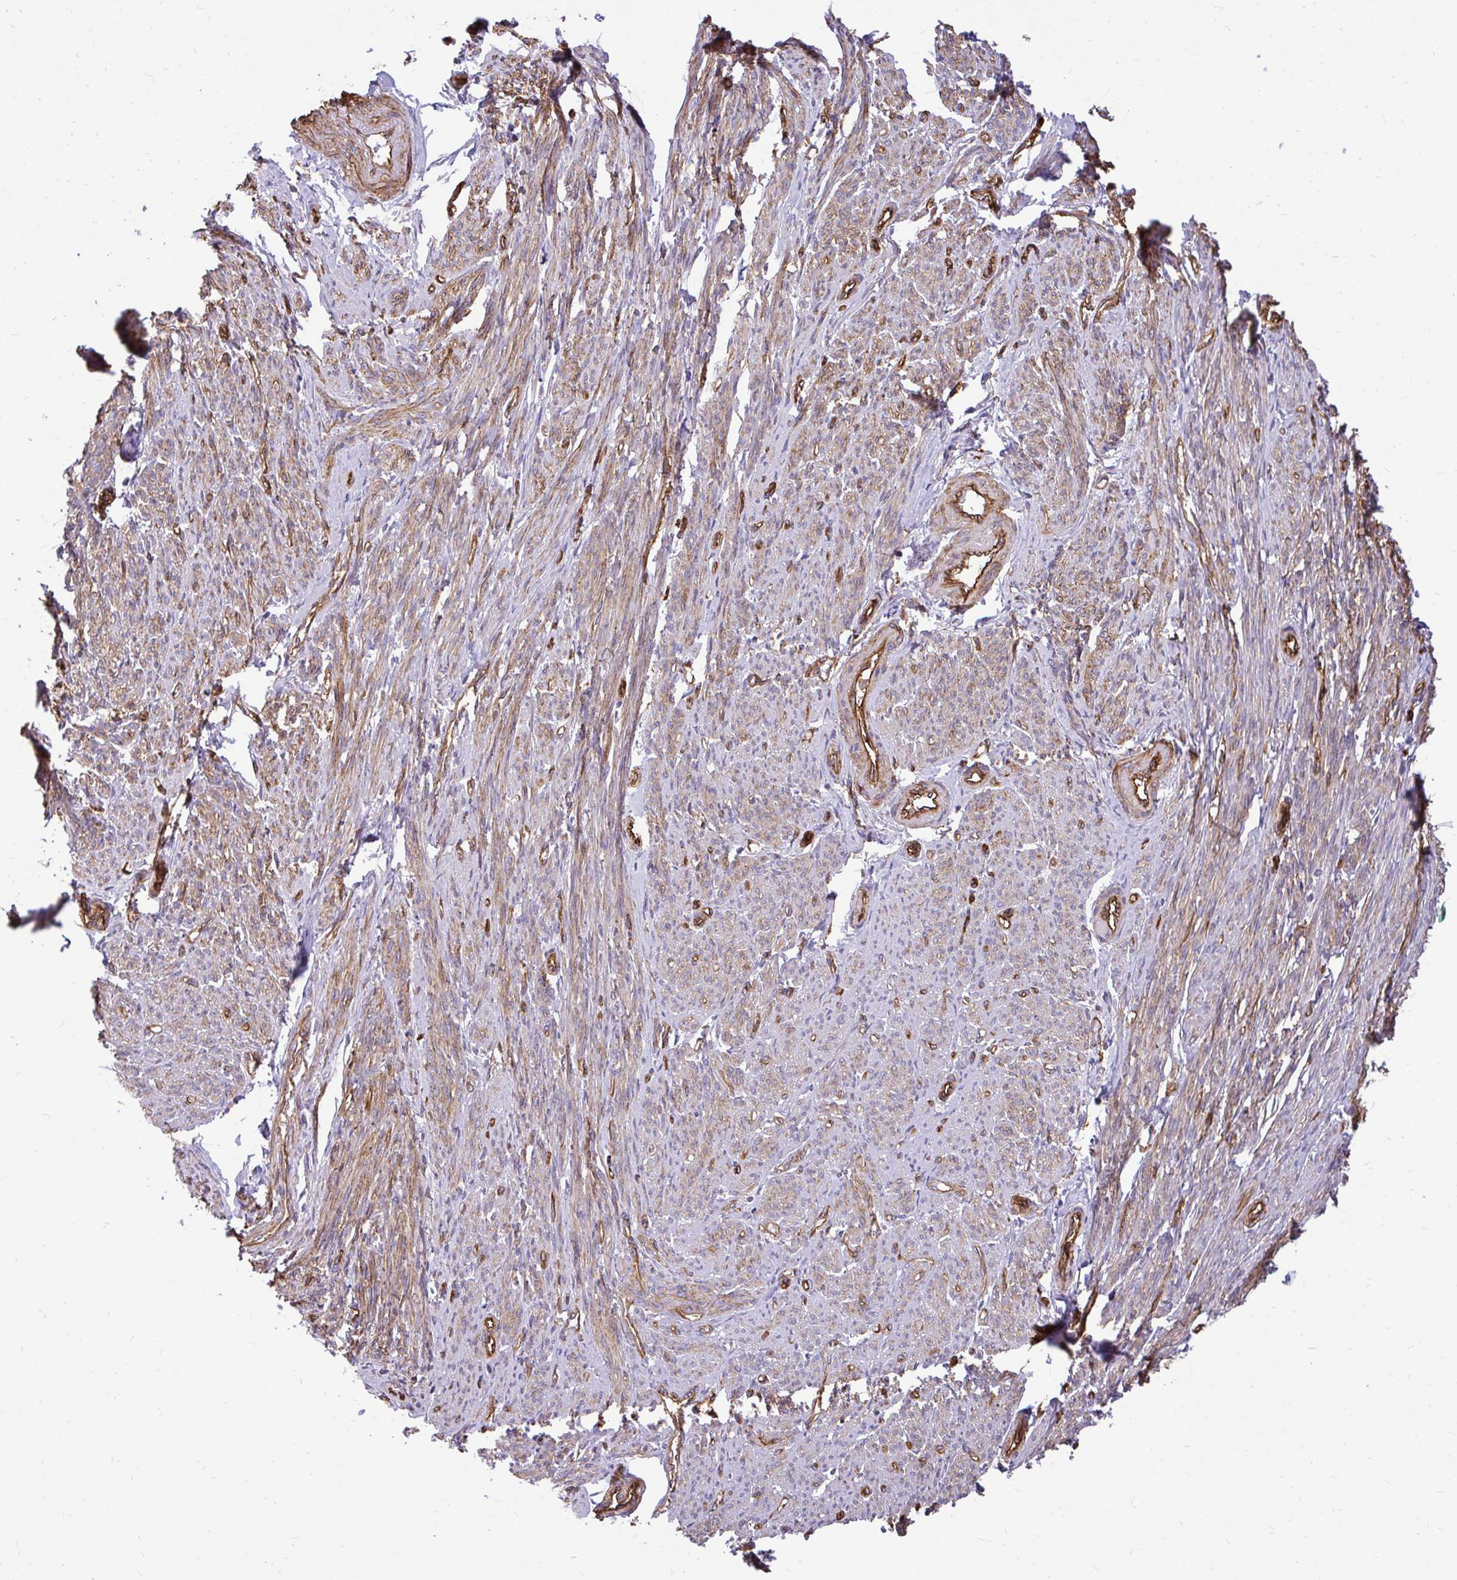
{"staining": {"intensity": "moderate", "quantity": "25%-75%", "location": "cytoplasmic/membranous"}, "tissue": "smooth muscle", "cell_type": "Smooth muscle cells", "image_type": "normal", "snomed": [{"axis": "morphology", "description": "Normal tissue, NOS"}, {"axis": "topography", "description": "Smooth muscle"}], "caption": "IHC (DAB) staining of unremarkable smooth muscle shows moderate cytoplasmic/membranous protein staining in approximately 25%-75% of smooth muscle cells. The protein is stained brown, and the nuclei are stained in blue (DAB (3,3'-diaminobenzidine) IHC with brightfield microscopy, high magnification).", "gene": "PTPRK", "patient": {"sex": "female", "age": 65}}